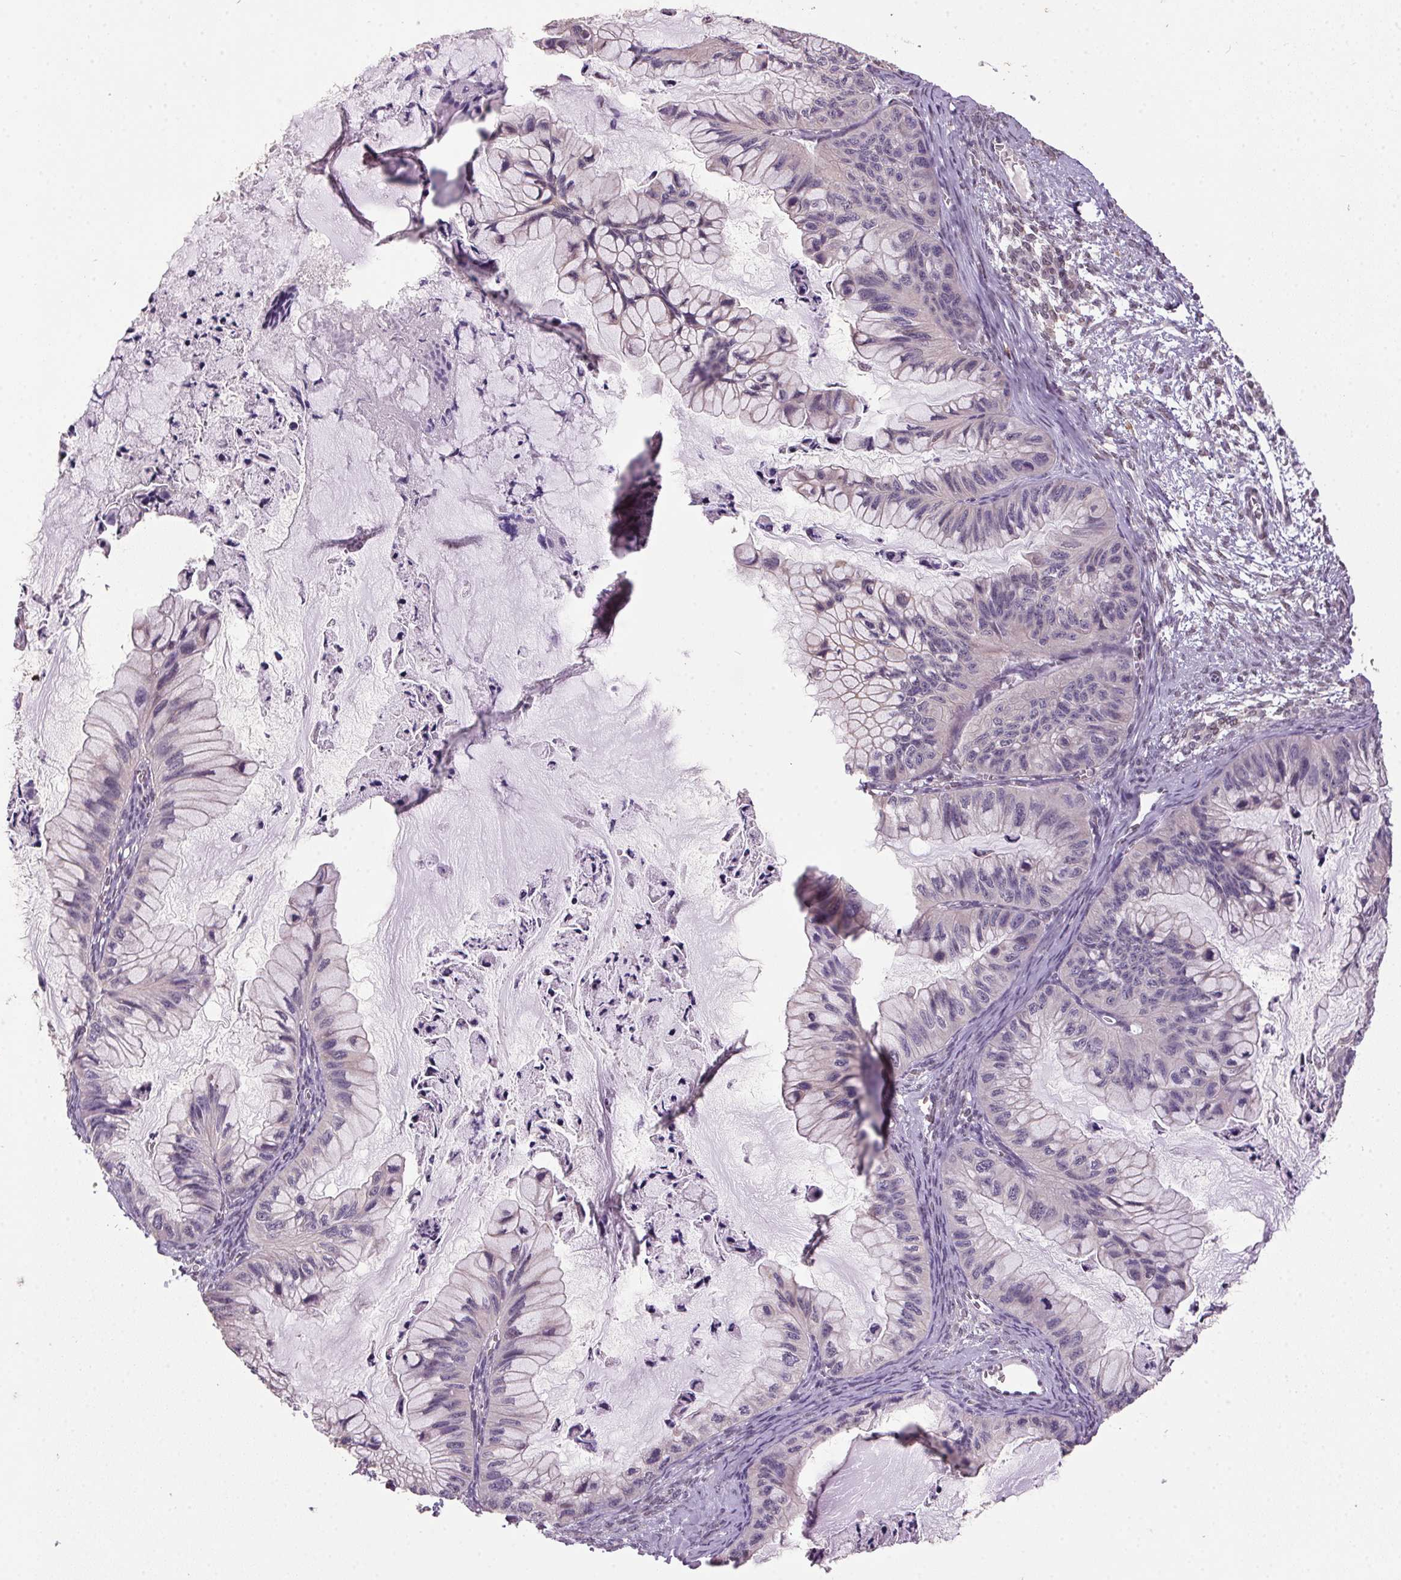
{"staining": {"intensity": "negative", "quantity": "none", "location": "none"}, "tissue": "ovarian cancer", "cell_type": "Tumor cells", "image_type": "cancer", "snomed": [{"axis": "morphology", "description": "Cystadenocarcinoma, mucinous, NOS"}, {"axis": "topography", "description": "Ovary"}], "caption": "Immunohistochemical staining of human ovarian cancer exhibits no significant positivity in tumor cells. (DAB (3,3'-diaminobenzidine) immunohistochemistry (IHC) visualized using brightfield microscopy, high magnification).", "gene": "ZBTB4", "patient": {"sex": "female", "age": 72}}